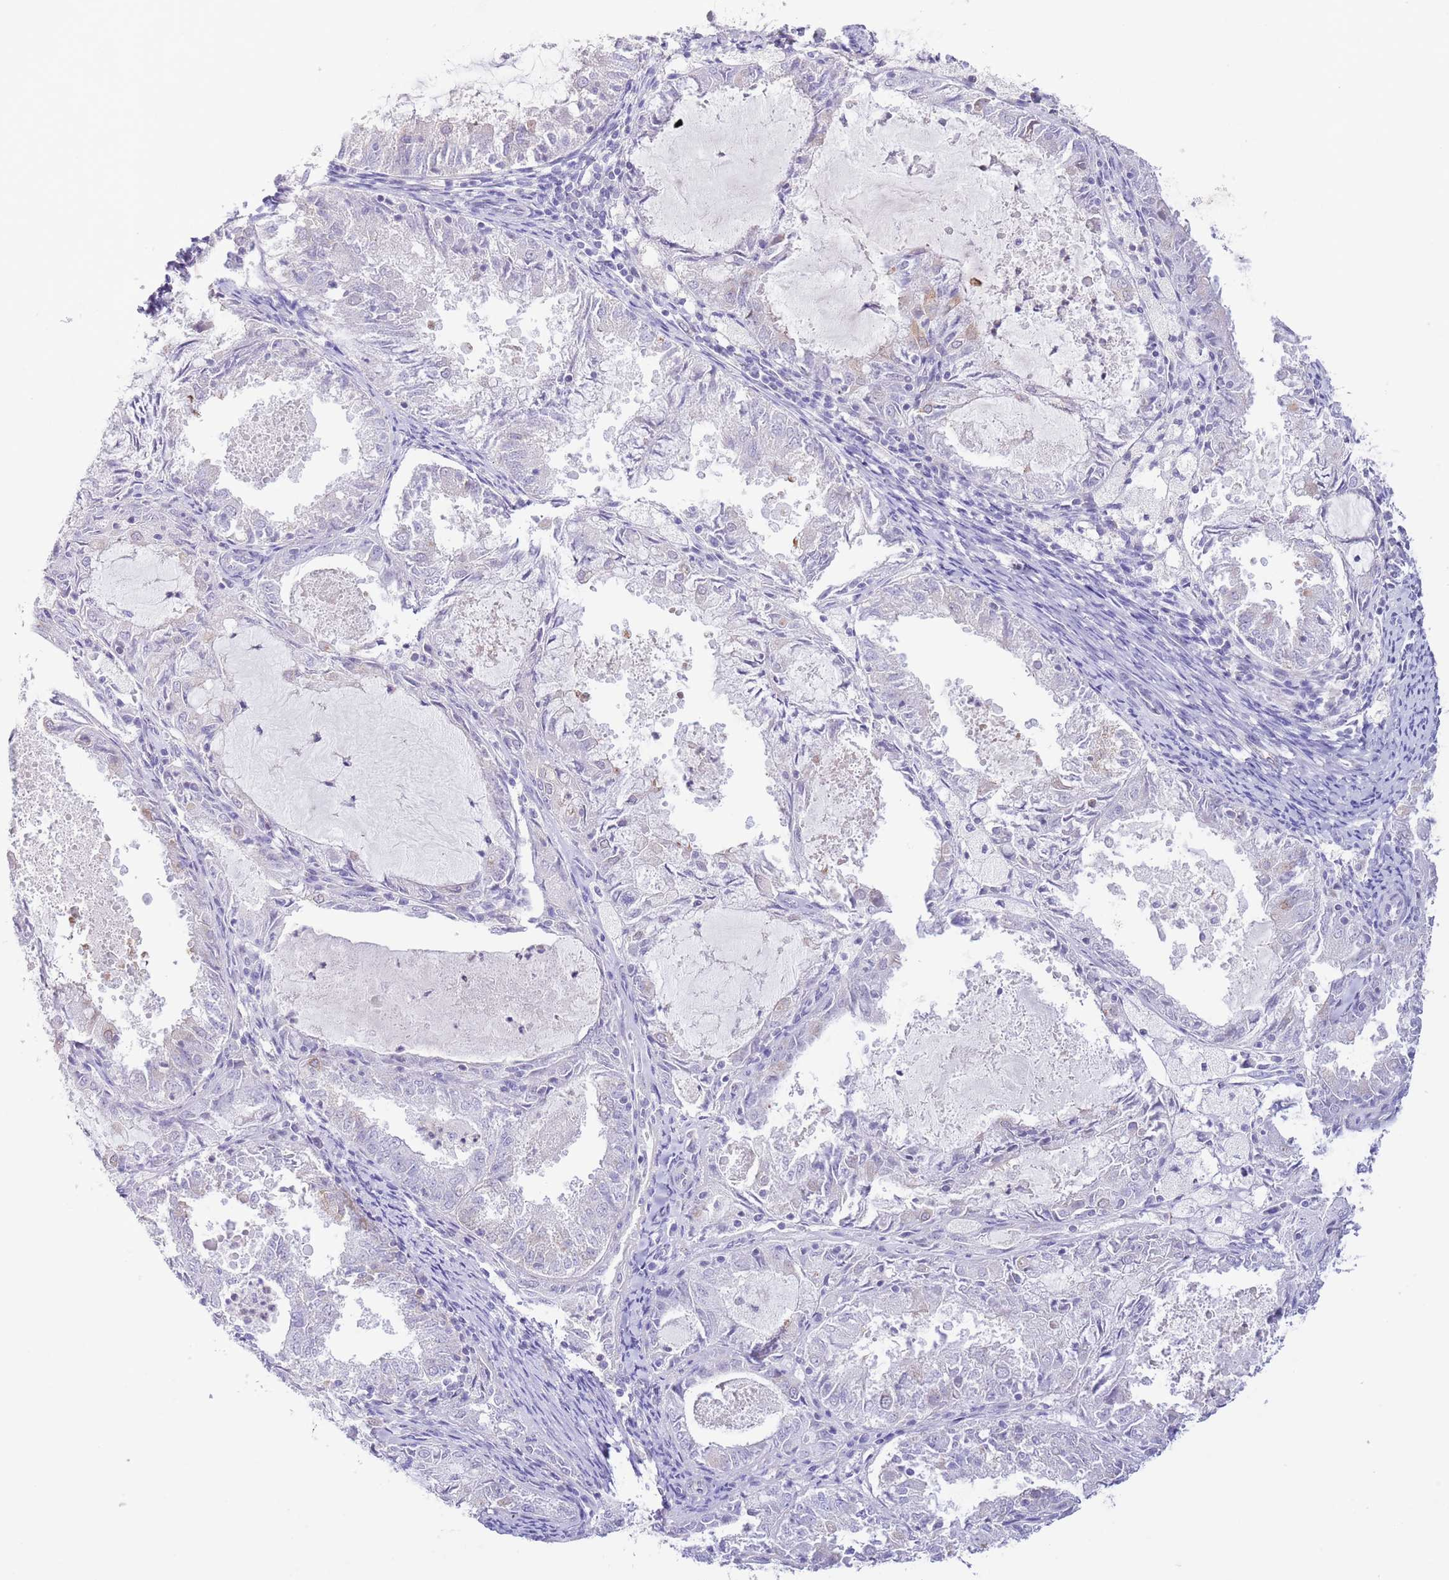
{"staining": {"intensity": "moderate", "quantity": "<25%", "location": "cytoplasmic/membranous"}, "tissue": "endometrial cancer", "cell_type": "Tumor cells", "image_type": "cancer", "snomed": [{"axis": "morphology", "description": "Adenocarcinoma, NOS"}, {"axis": "topography", "description": "Endometrium"}], "caption": "Immunohistochemical staining of human endometrial cancer demonstrates low levels of moderate cytoplasmic/membranous protein positivity in about <25% of tumor cells. The staining is performed using DAB (3,3'-diaminobenzidine) brown chromogen to label protein expression. The nuclei are counter-stained blue using hematoxylin.", "gene": "EBPL", "patient": {"sex": "female", "age": 57}}